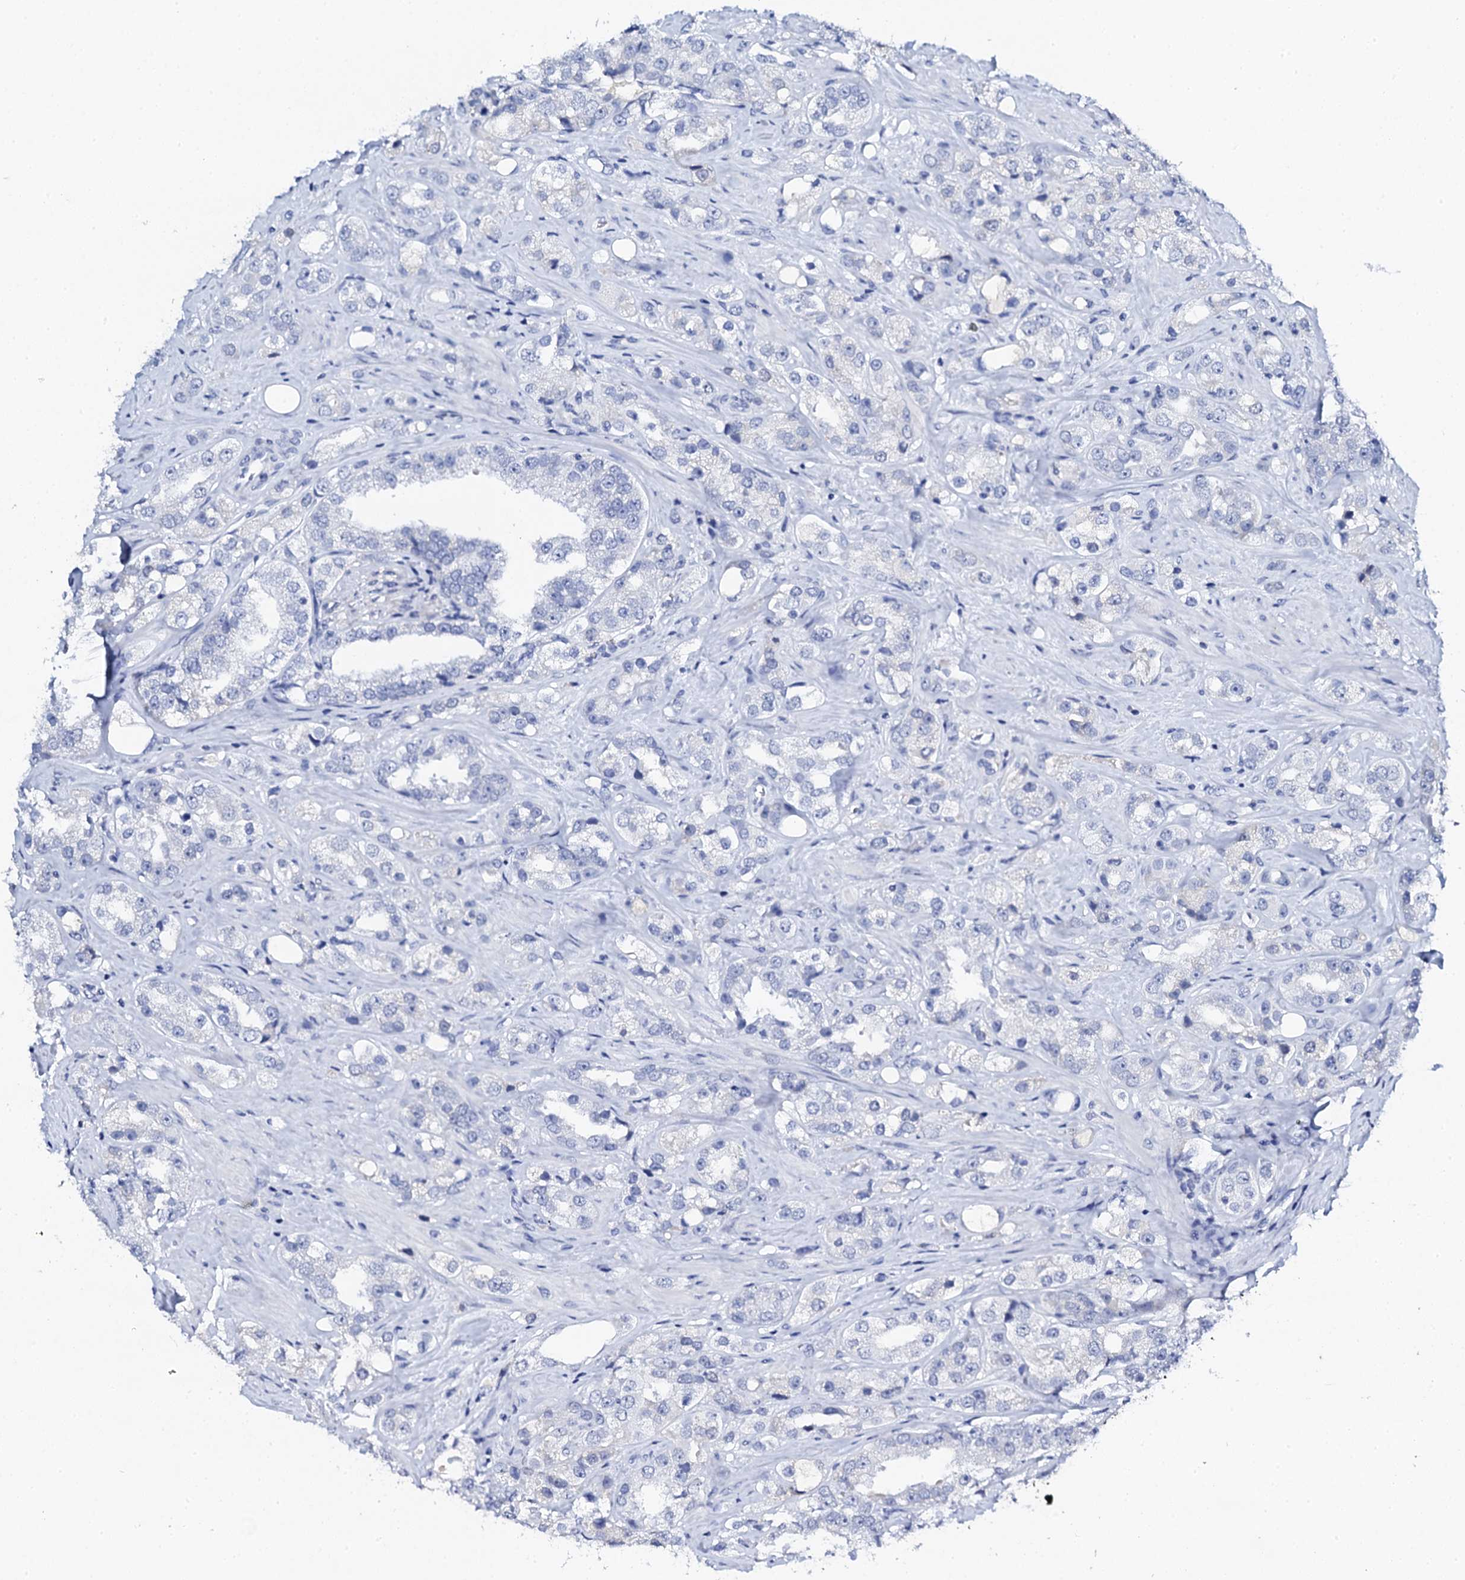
{"staining": {"intensity": "negative", "quantity": "none", "location": "none"}, "tissue": "prostate cancer", "cell_type": "Tumor cells", "image_type": "cancer", "snomed": [{"axis": "morphology", "description": "Adenocarcinoma, NOS"}, {"axis": "topography", "description": "Prostate"}], "caption": "Tumor cells are negative for protein expression in human adenocarcinoma (prostate).", "gene": "FBXL16", "patient": {"sex": "male", "age": 79}}